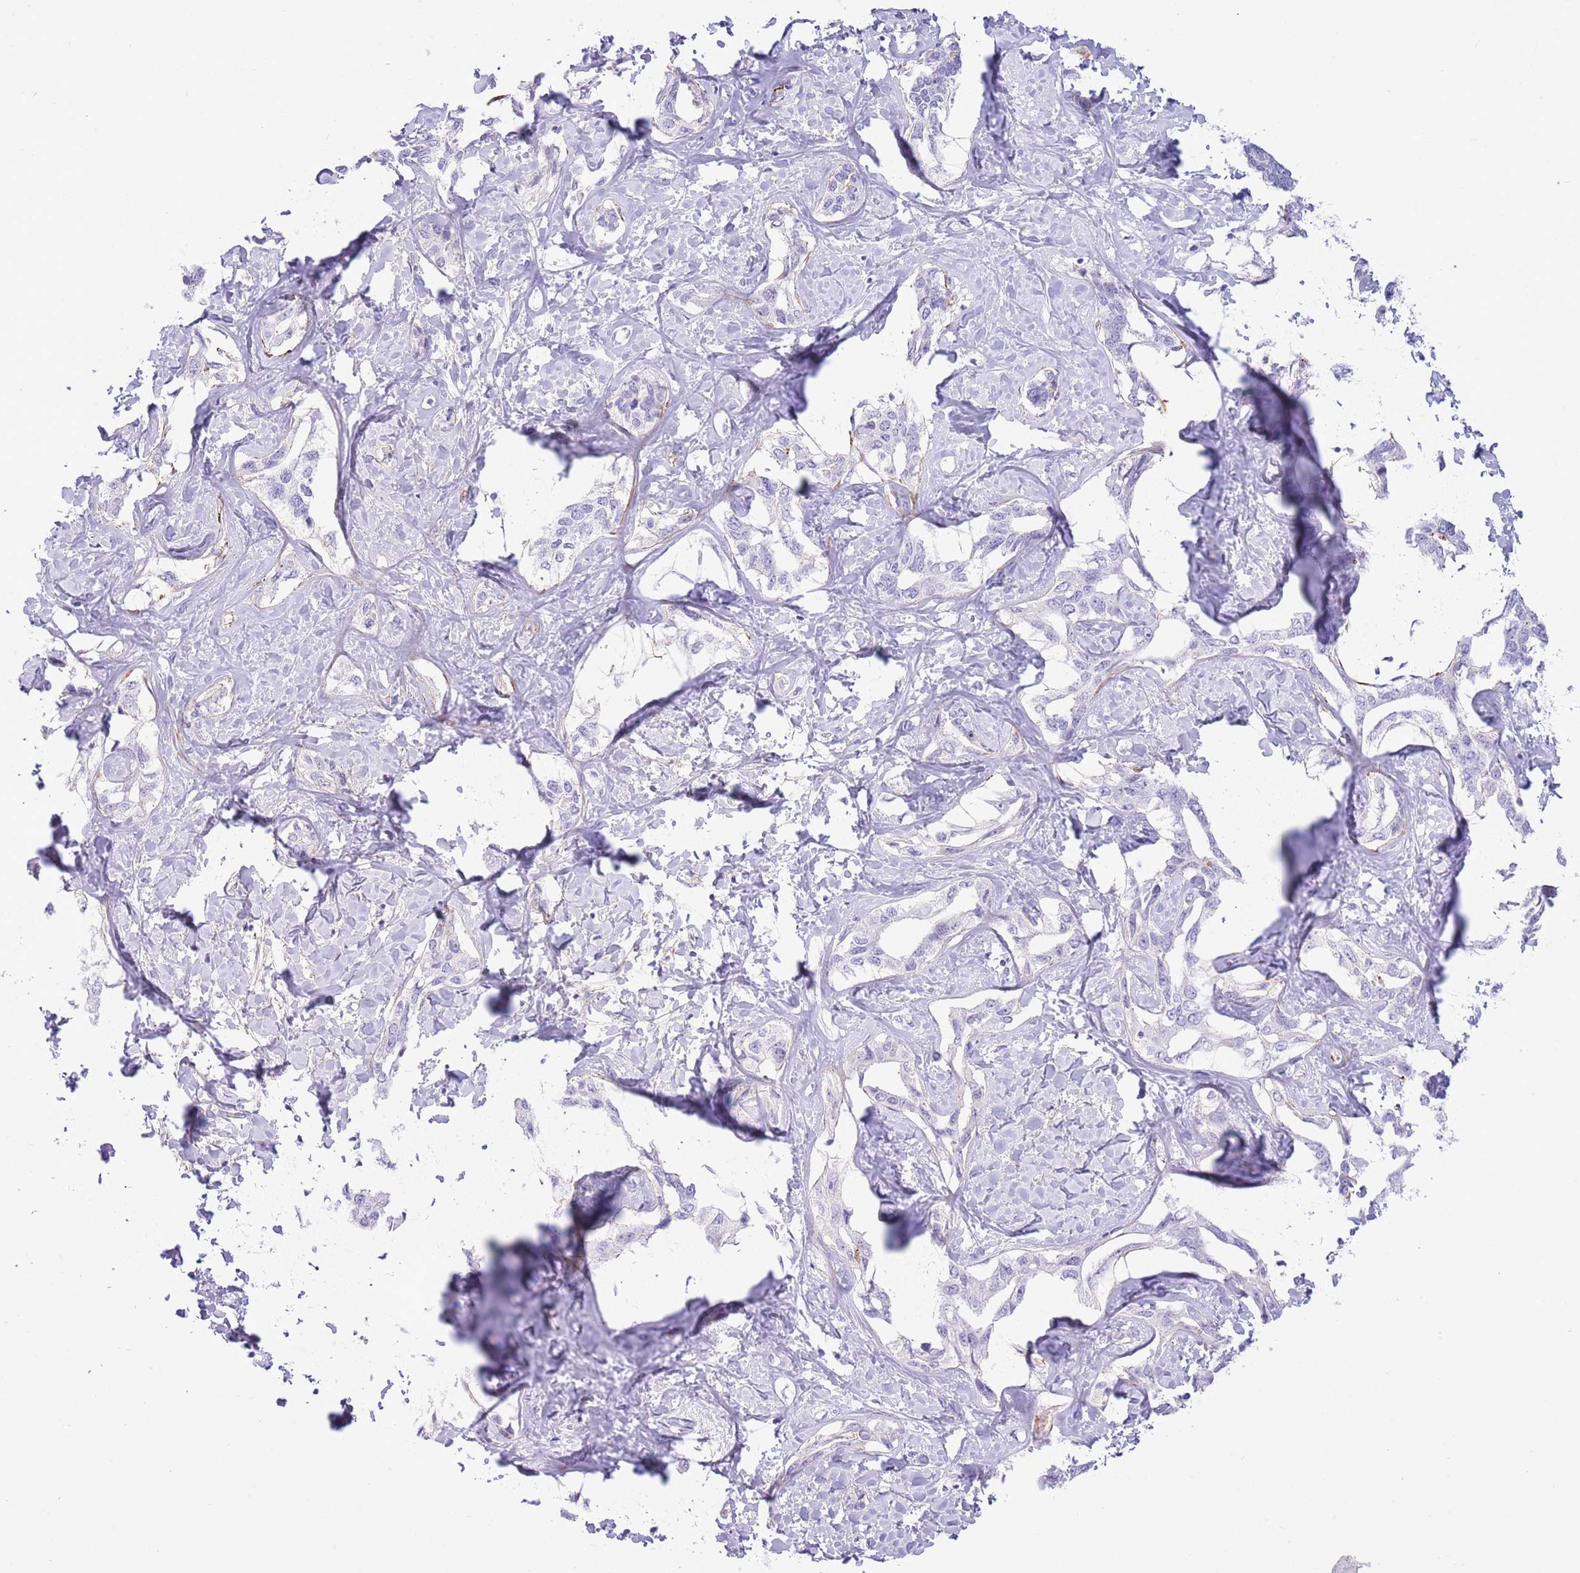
{"staining": {"intensity": "negative", "quantity": "none", "location": "none"}, "tissue": "liver cancer", "cell_type": "Tumor cells", "image_type": "cancer", "snomed": [{"axis": "morphology", "description": "Cholangiocarcinoma"}, {"axis": "topography", "description": "Liver"}], "caption": "Tumor cells show no significant protein positivity in liver cancer (cholangiocarcinoma).", "gene": "ZC4H2", "patient": {"sex": "male", "age": 59}}